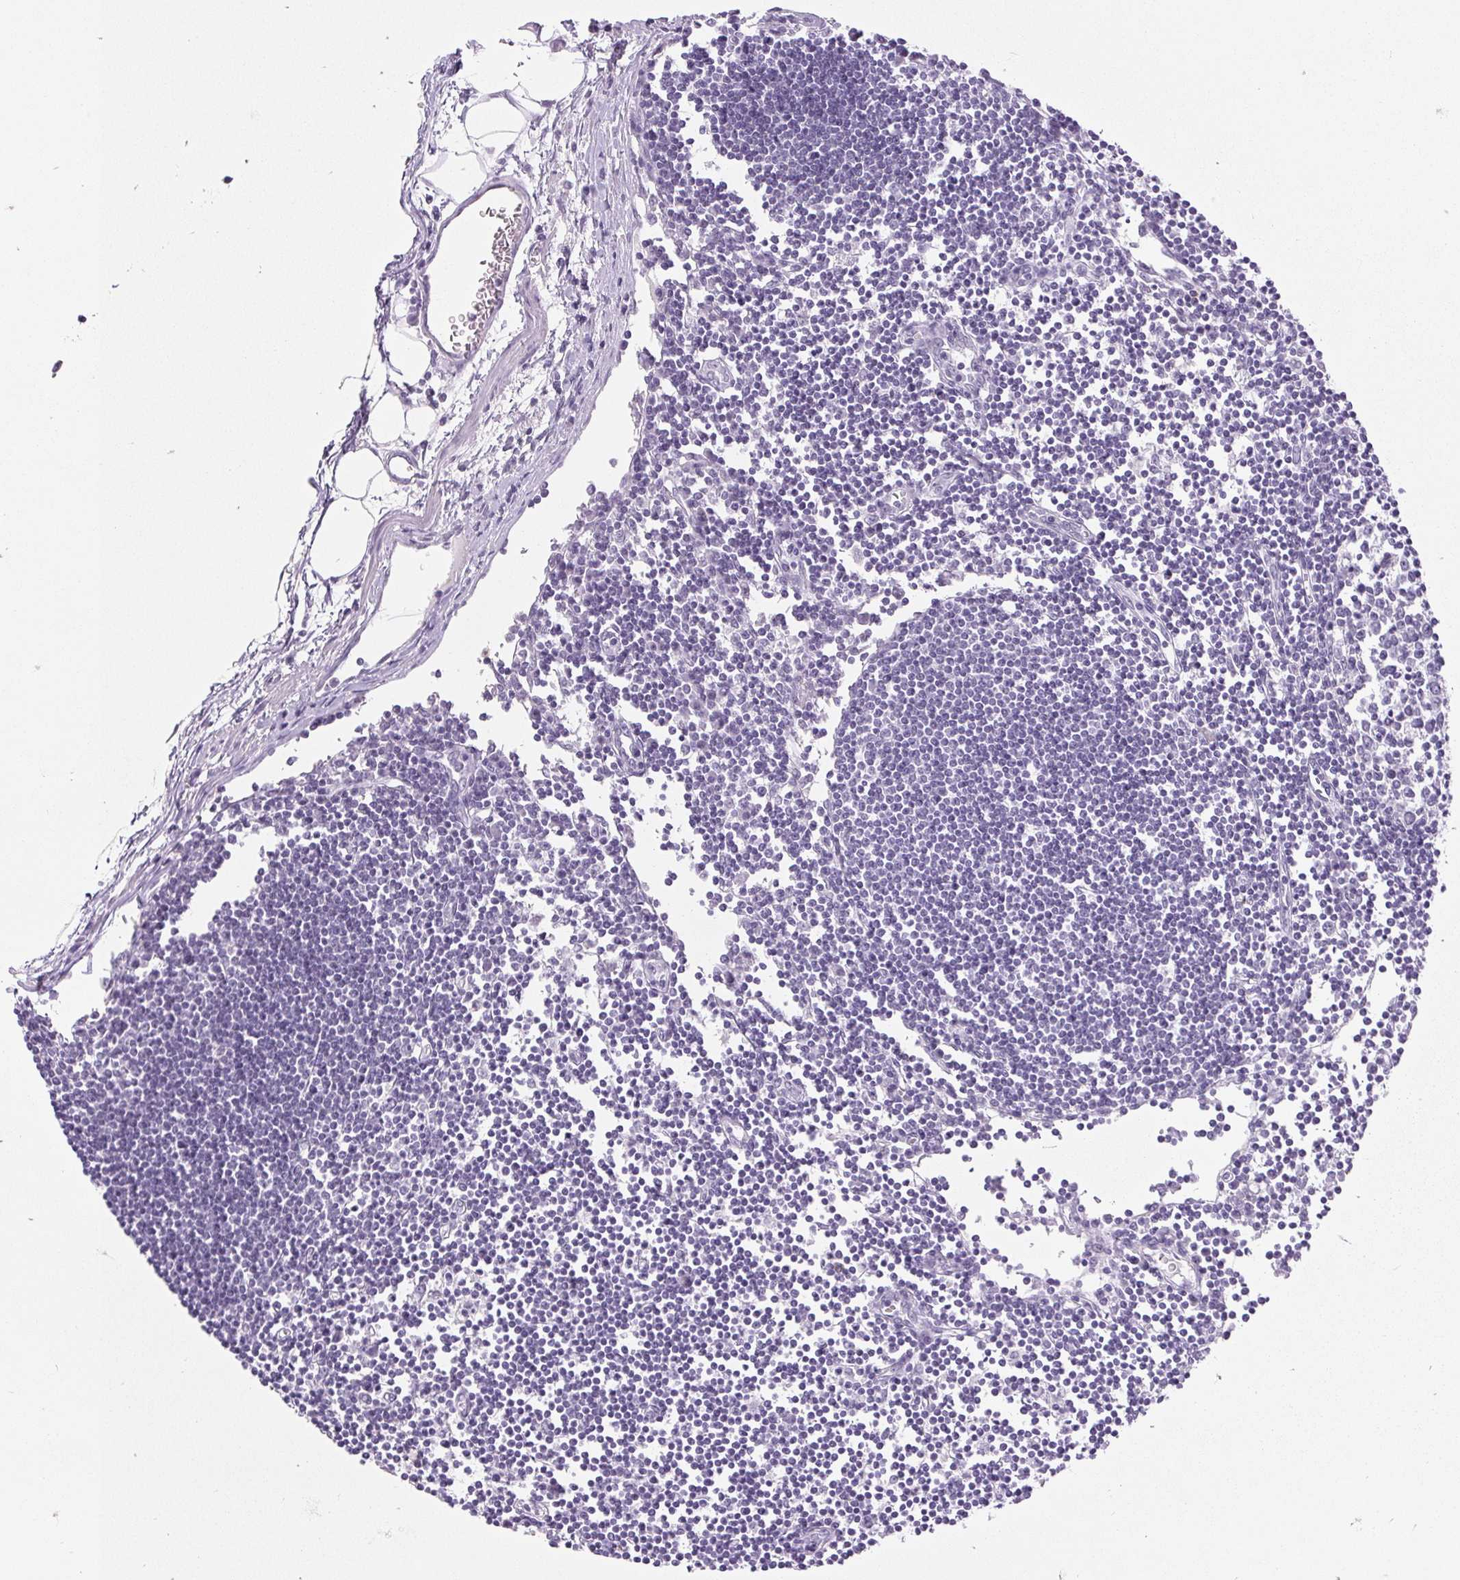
{"staining": {"intensity": "negative", "quantity": "none", "location": "none"}, "tissue": "lymph node", "cell_type": "Germinal center cells", "image_type": "normal", "snomed": [{"axis": "morphology", "description": "Normal tissue, NOS"}, {"axis": "topography", "description": "Lymph node"}], "caption": "Immunohistochemical staining of benign lymph node reveals no significant expression in germinal center cells. (DAB immunohistochemistry (IHC) with hematoxylin counter stain).", "gene": "BCAS1", "patient": {"sex": "female", "age": 65}}